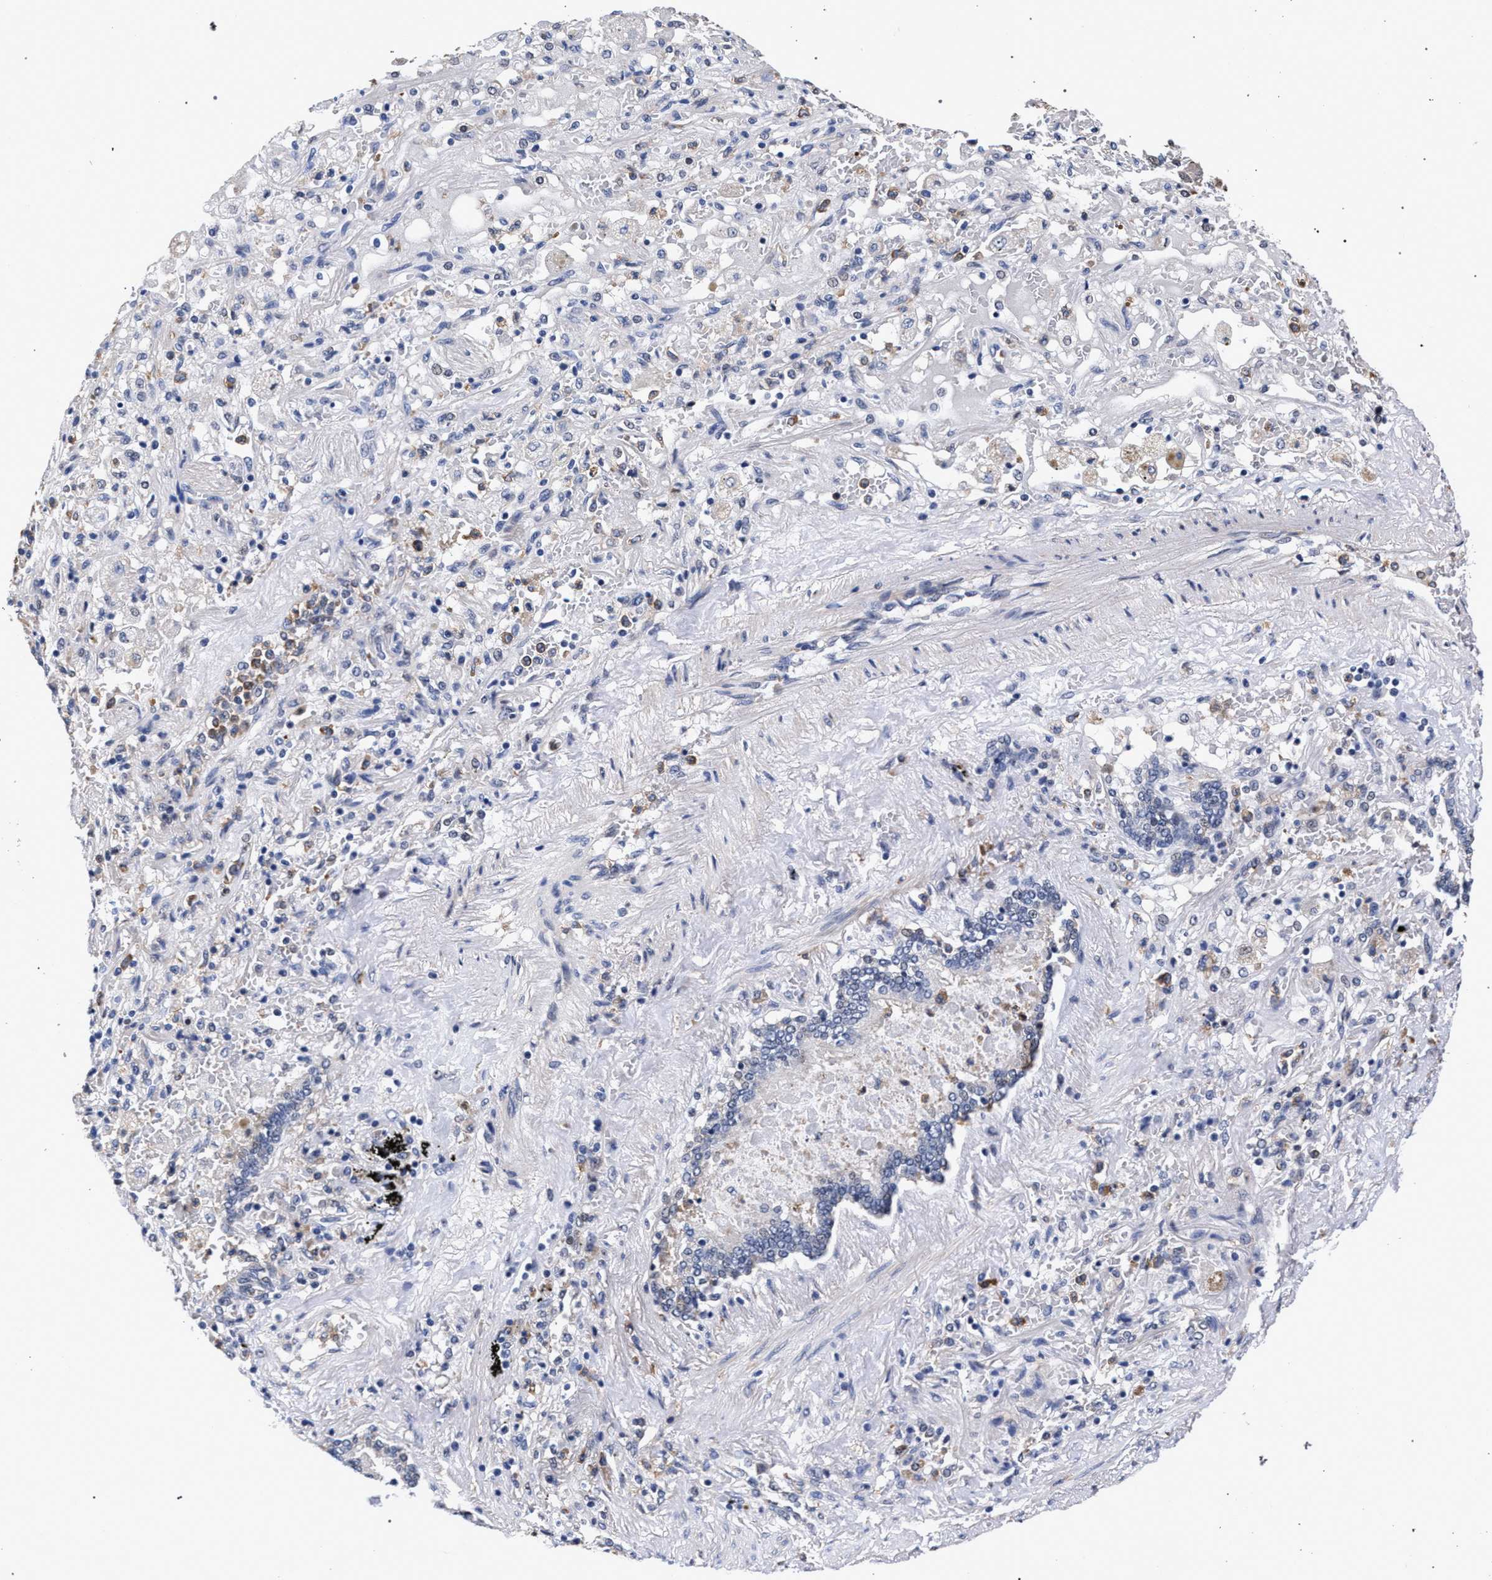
{"staining": {"intensity": "negative", "quantity": "none", "location": "none"}, "tissue": "lung cancer", "cell_type": "Tumor cells", "image_type": "cancer", "snomed": [{"axis": "morphology", "description": "Squamous cell carcinoma, NOS"}, {"axis": "topography", "description": "Lung"}], "caption": "The image exhibits no significant expression in tumor cells of squamous cell carcinoma (lung). (Immunohistochemistry (ihc), brightfield microscopy, high magnification).", "gene": "ZNF462", "patient": {"sex": "male", "age": 61}}